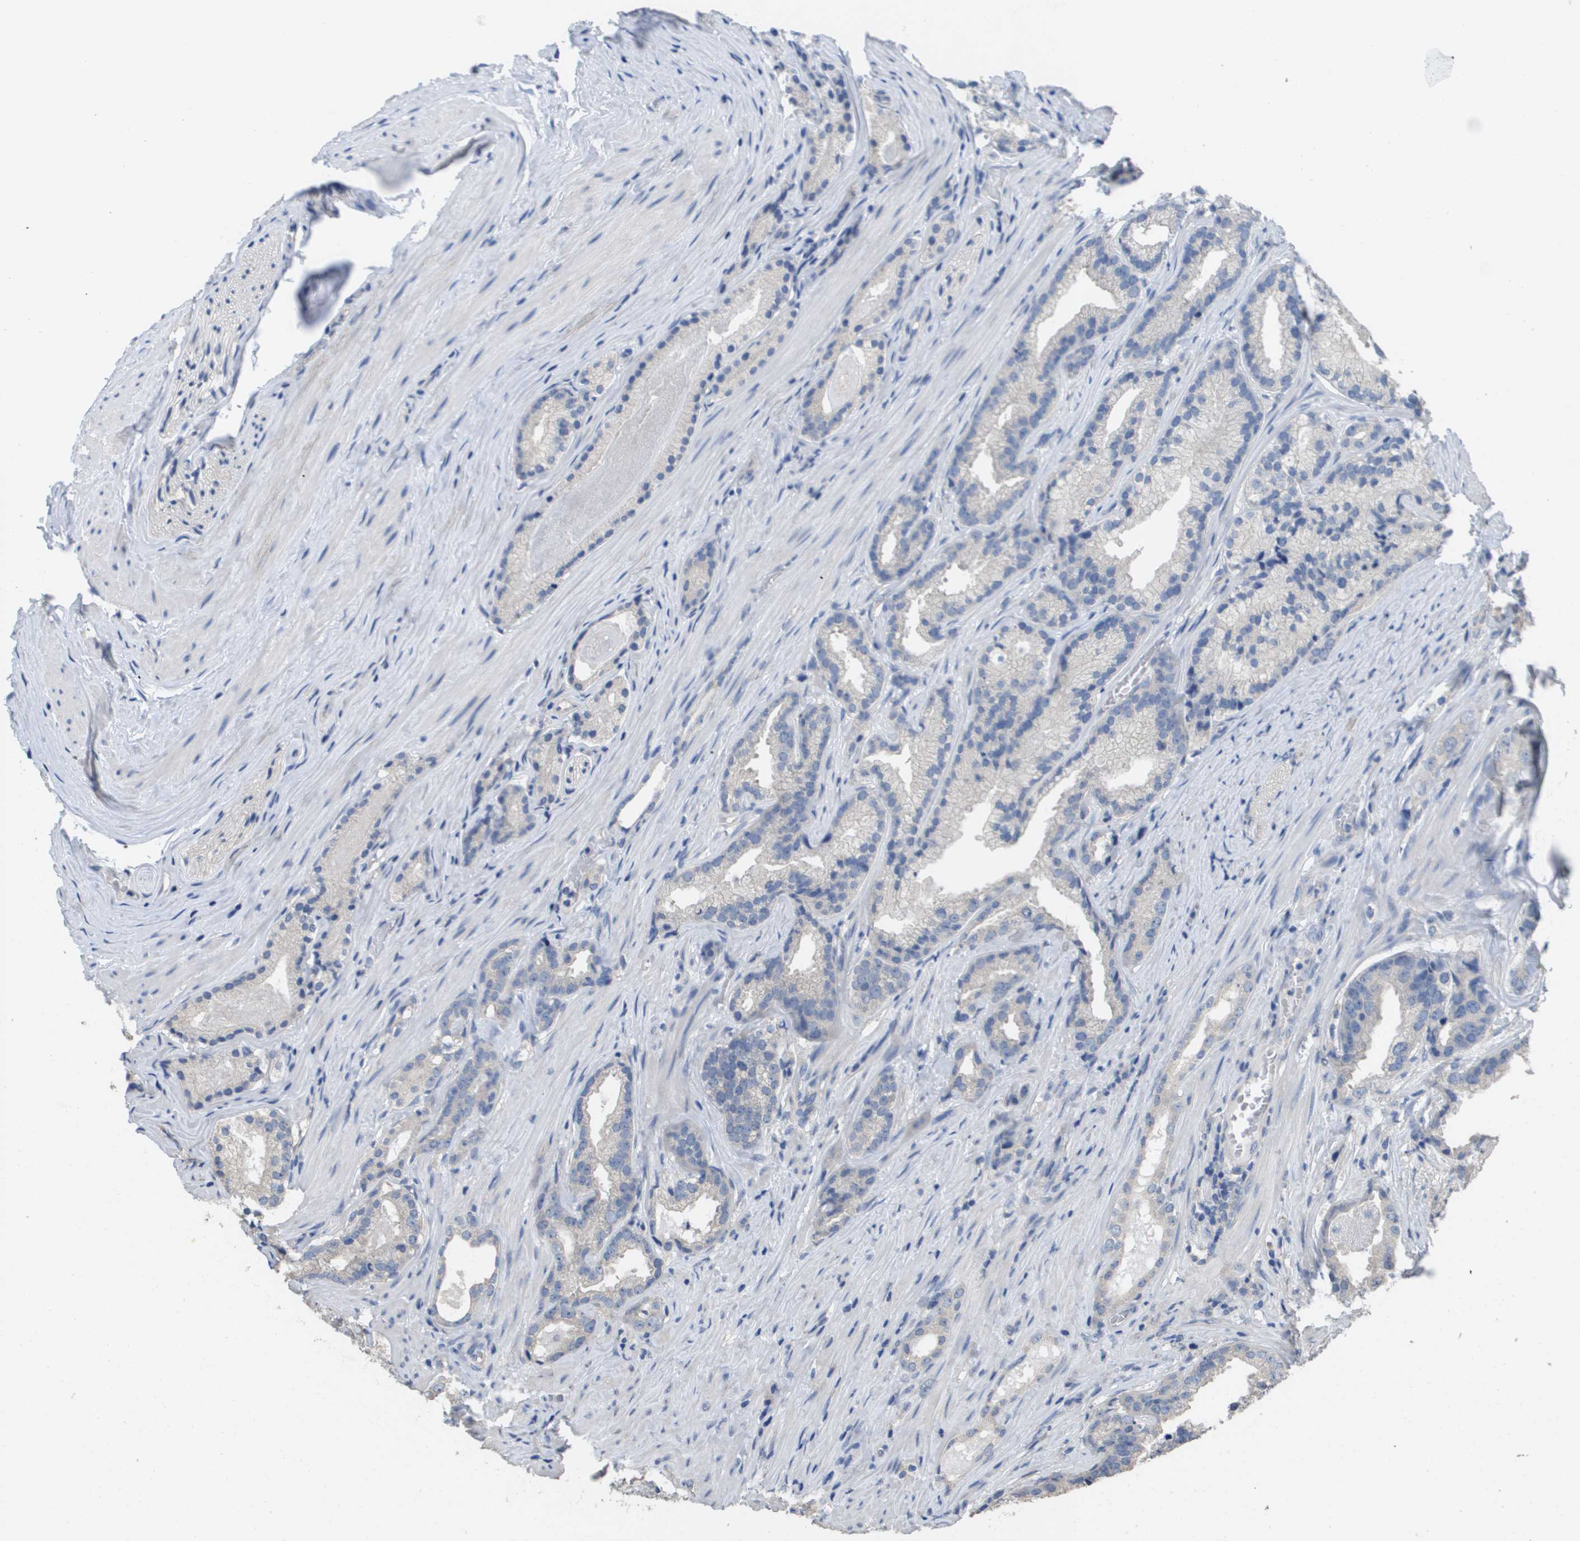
{"staining": {"intensity": "negative", "quantity": "none", "location": "none"}, "tissue": "prostate cancer", "cell_type": "Tumor cells", "image_type": "cancer", "snomed": [{"axis": "morphology", "description": "Adenocarcinoma, Low grade"}, {"axis": "topography", "description": "Prostate"}], "caption": "Tumor cells show no significant positivity in low-grade adenocarcinoma (prostate).", "gene": "CA9", "patient": {"sex": "male", "age": 59}}